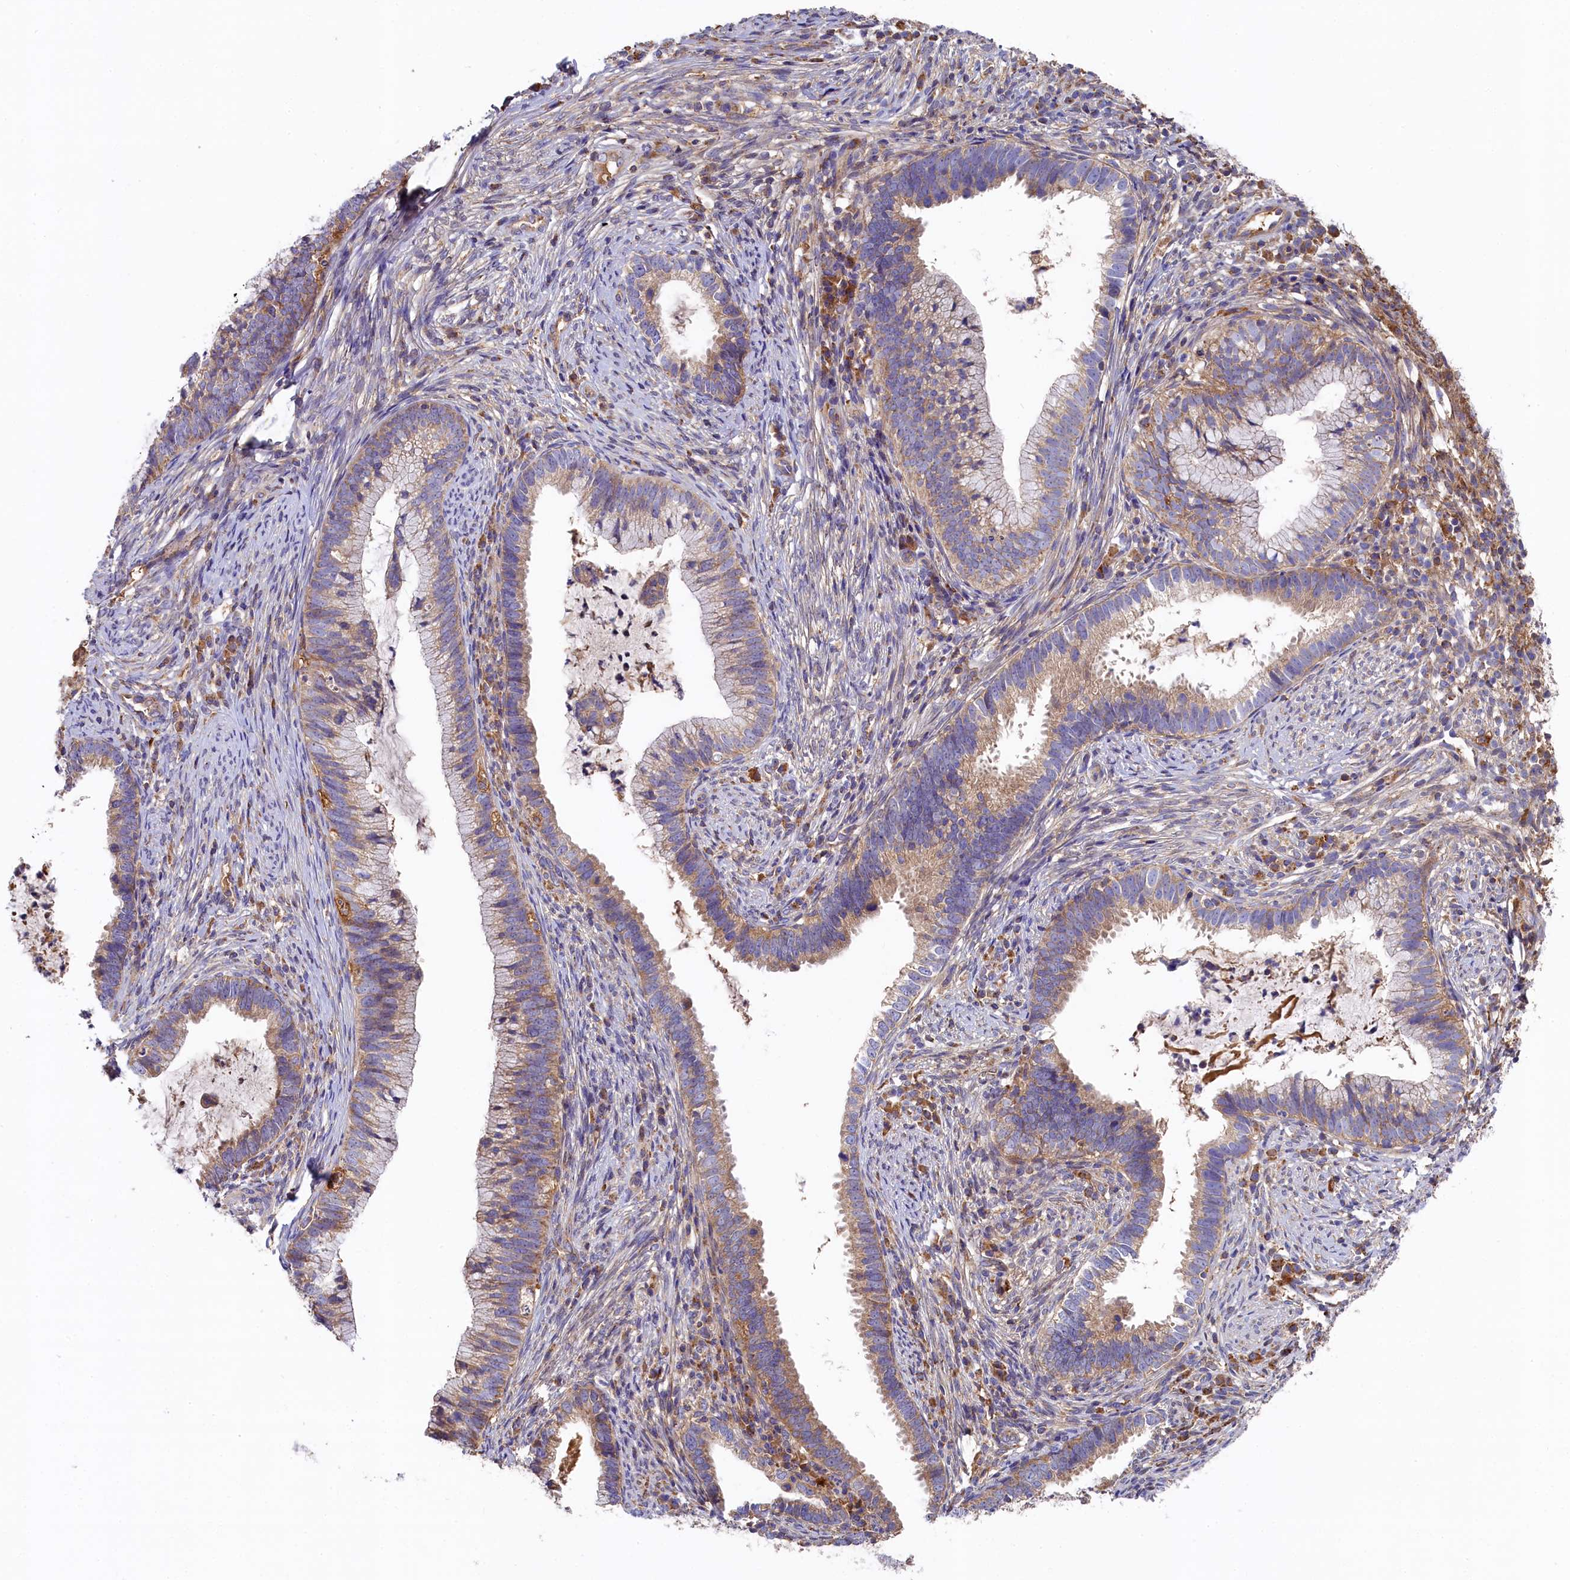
{"staining": {"intensity": "weak", "quantity": "25%-75%", "location": "cytoplasmic/membranous"}, "tissue": "cervical cancer", "cell_type": "Tumor cells", "image_type": "cancer", "snomed": [{"axis": "morphology", "description": "Adenocarcinoma, NOS"}, {"axis": "topography", "description": "Cervix"}], "caption": "Immunohistochemistry (IHC) photomicrograph of cervical adenocarcinoma stained for a protein (brown), which exhibits low levels of weak cytoplasmic/membranous expression in approximately 25%-75% of tumor cells.", "gene": "SEC31B", "patient": {"sex": "female", "age": 36}}